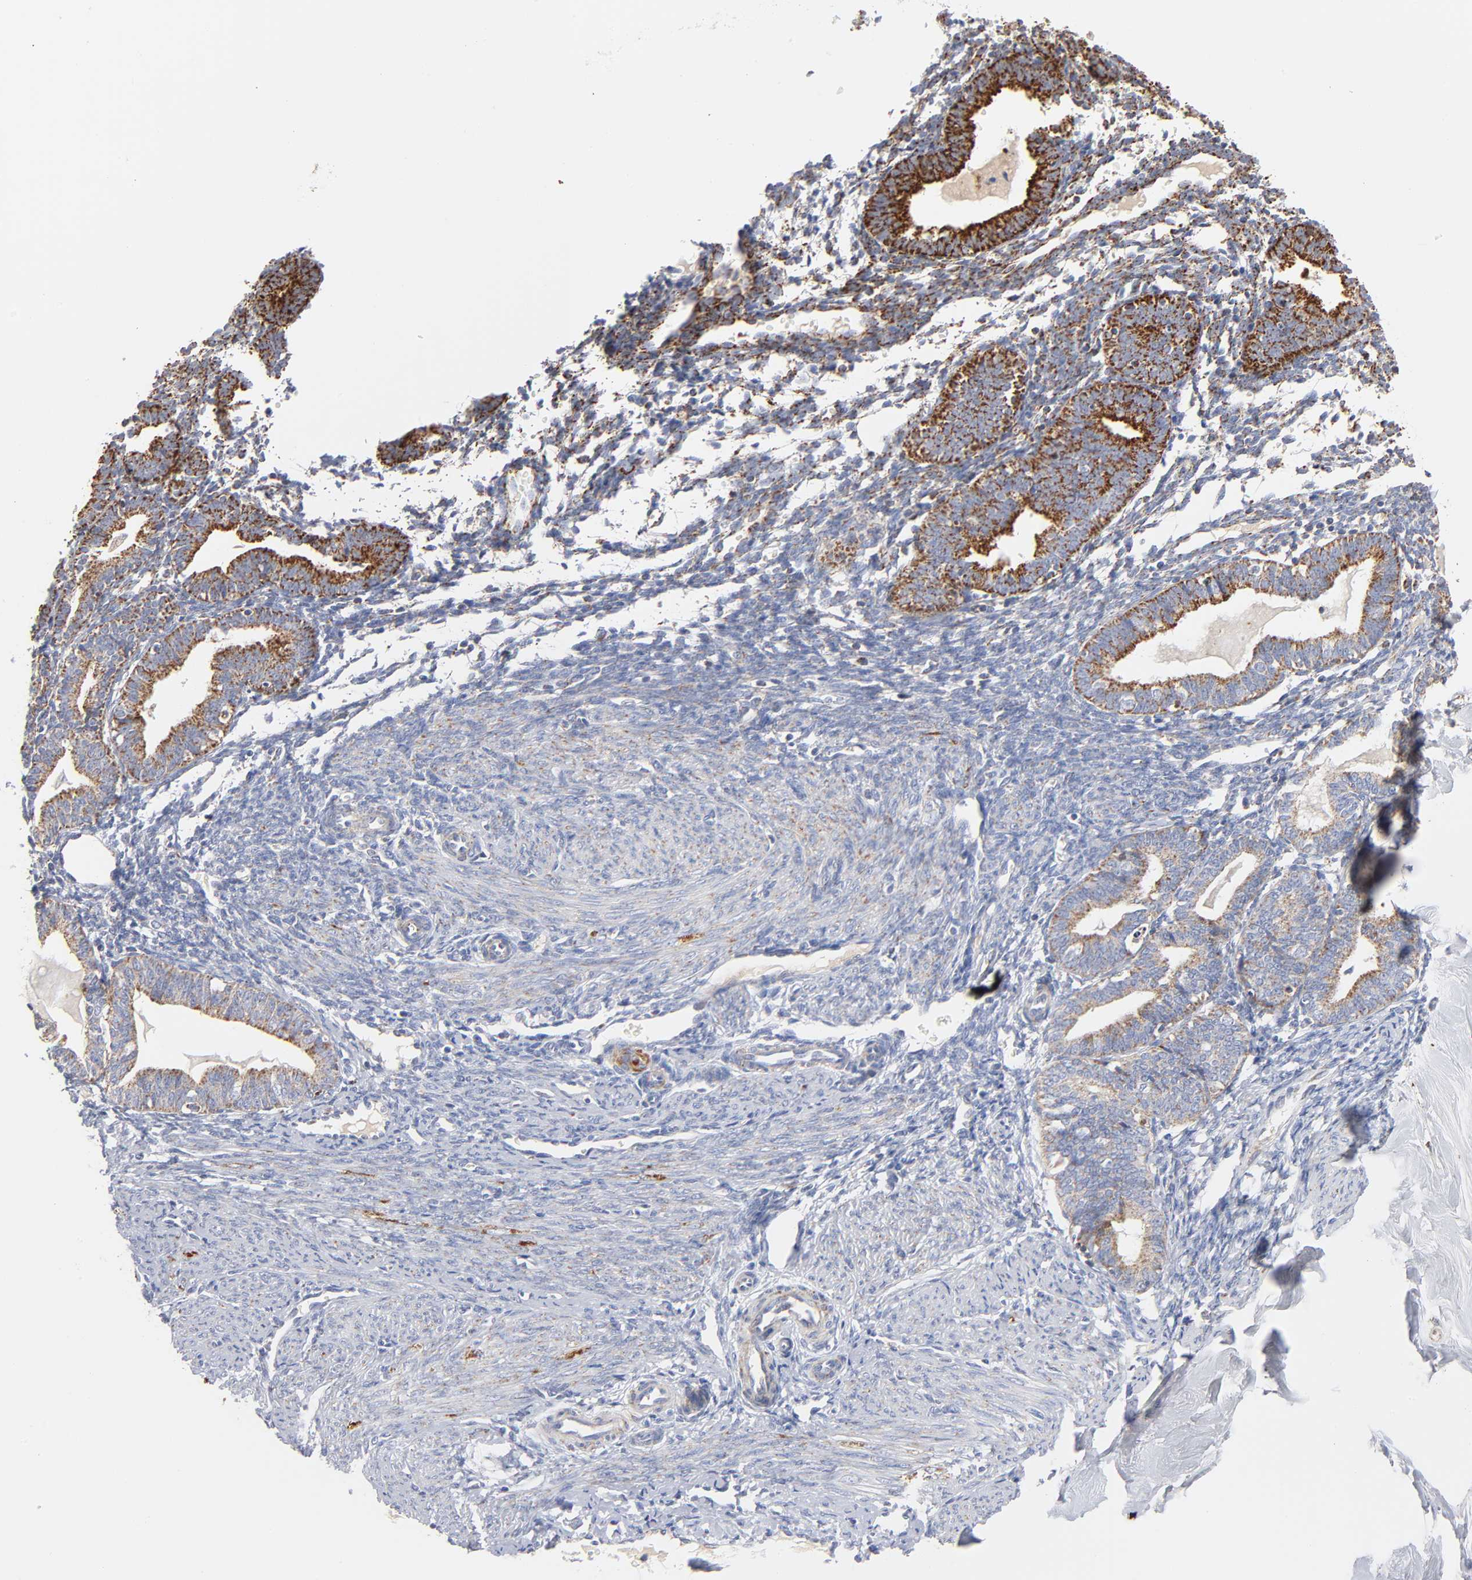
{"staining": {"intensity": "weak", "quantity": "25%-75%", "location": "cytoplasmic/membranous"}, "tissue": "endometrium", "cell_type": "Cells in endometrial stroma", "image_type": "normal", "snomed": [{"axis": "morphology", "description": "Normal tissue, NOS"}, {"axis": "topography", "description": "Endometrium"}], "caption": "This photomicrograph displays IHC staining of normal endometrium, with low weak cytoplasmic/membranous positivity in approximately 25%-75% of cells in endometrial stroma.", "gene": "DIABLO", "patient": {"sex": "female", "age": 61}}